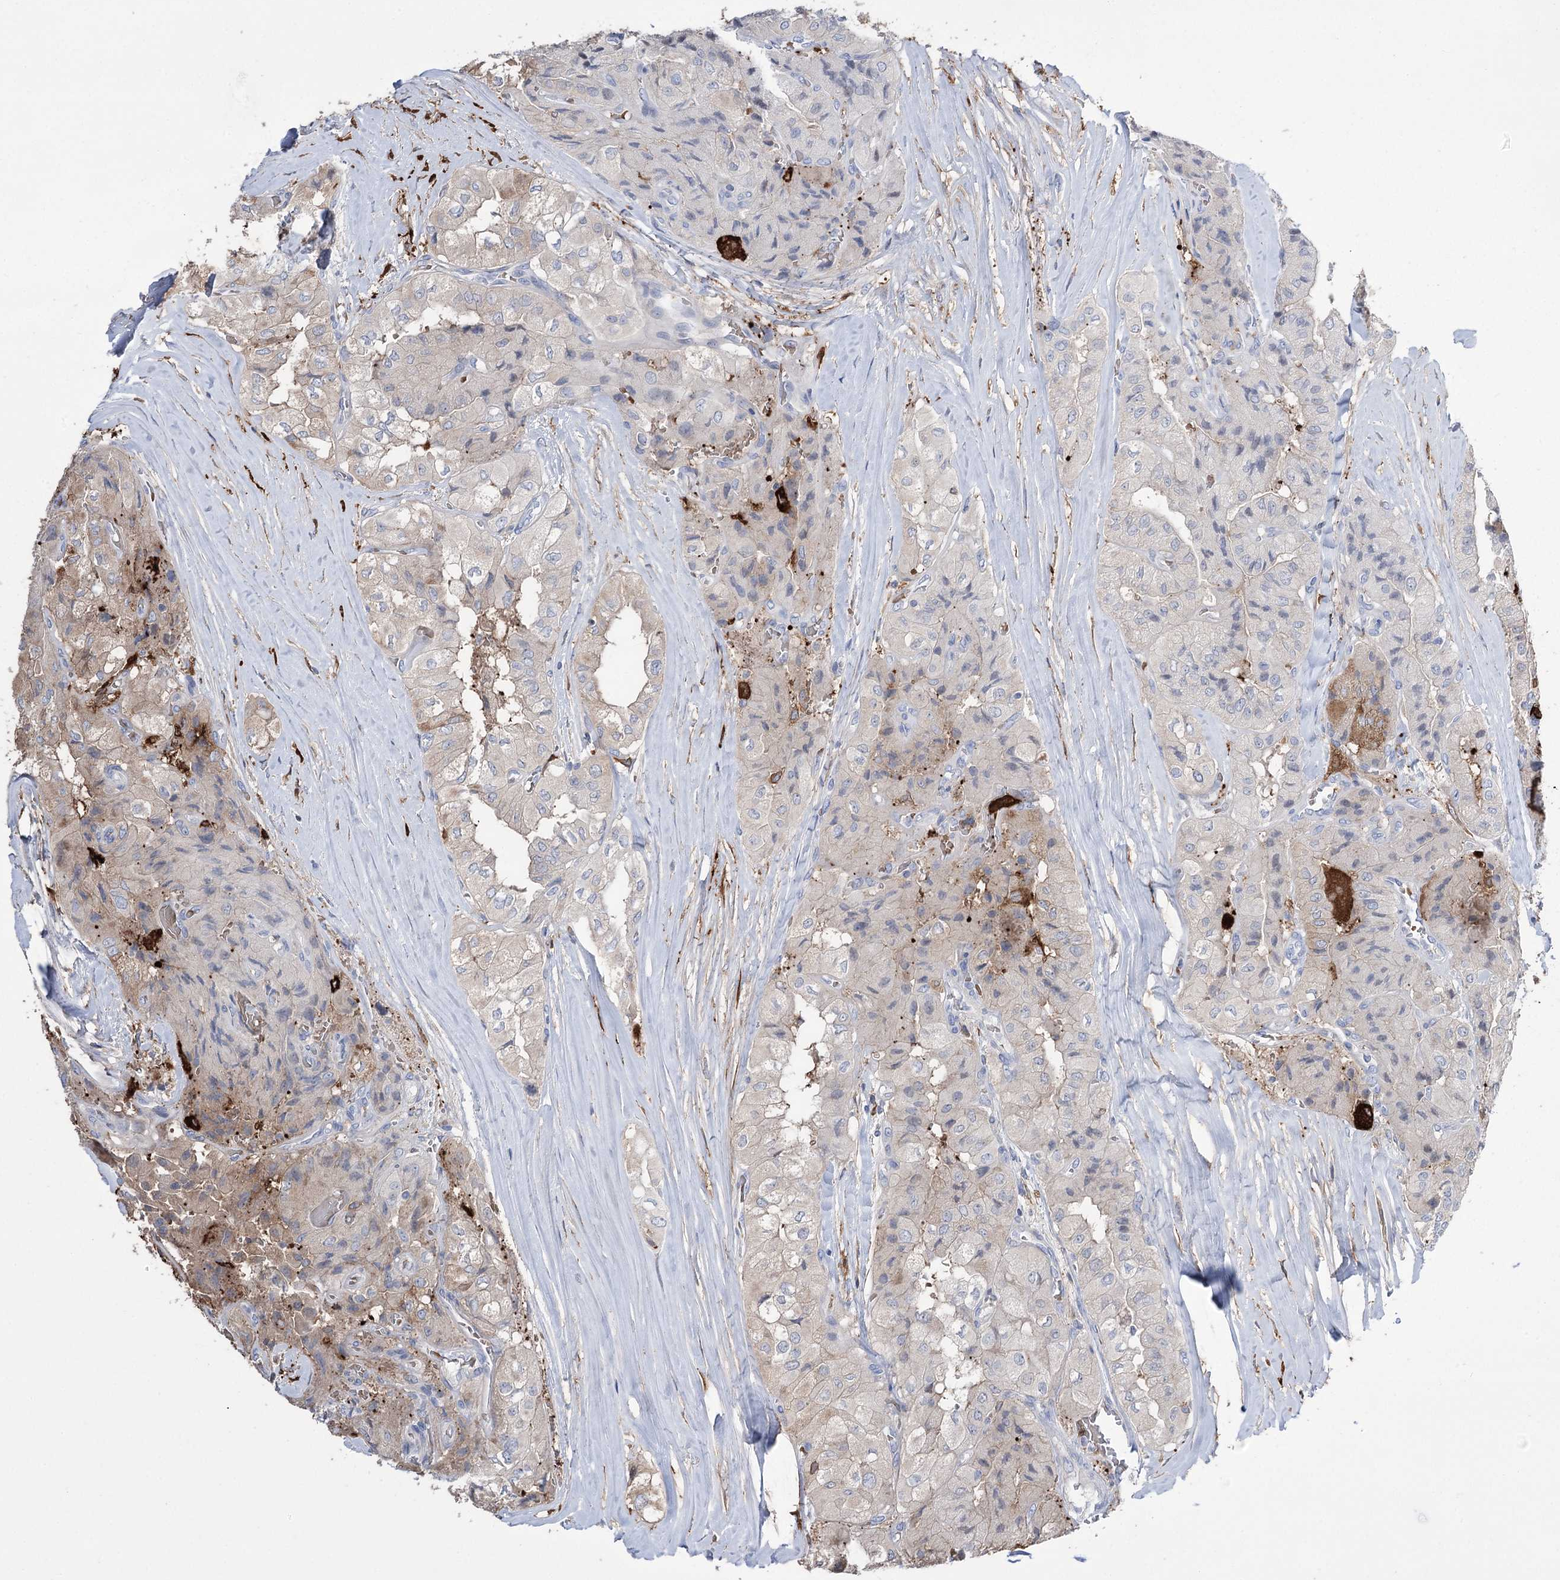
{"staining": {"intensity": "weak", "quantity": "<25%", "location": "cytoplasmic/membranous"}, "tissue": "thyroid cancer", "cell_type": "Tumor cells", "image_type": "cancer", "snomed": [{"axis": "morphology", "description": "Papillary adenocarcinoma, NOS"}, {"axis": "topography", "description": "Thyroid gland"}], "caption": "Tumor cells show no significant staining in thyroid cancer (papillary adenocarcinoma).", "gene": "ZNF622", "patient": {"sex": "female", "age": 59}}